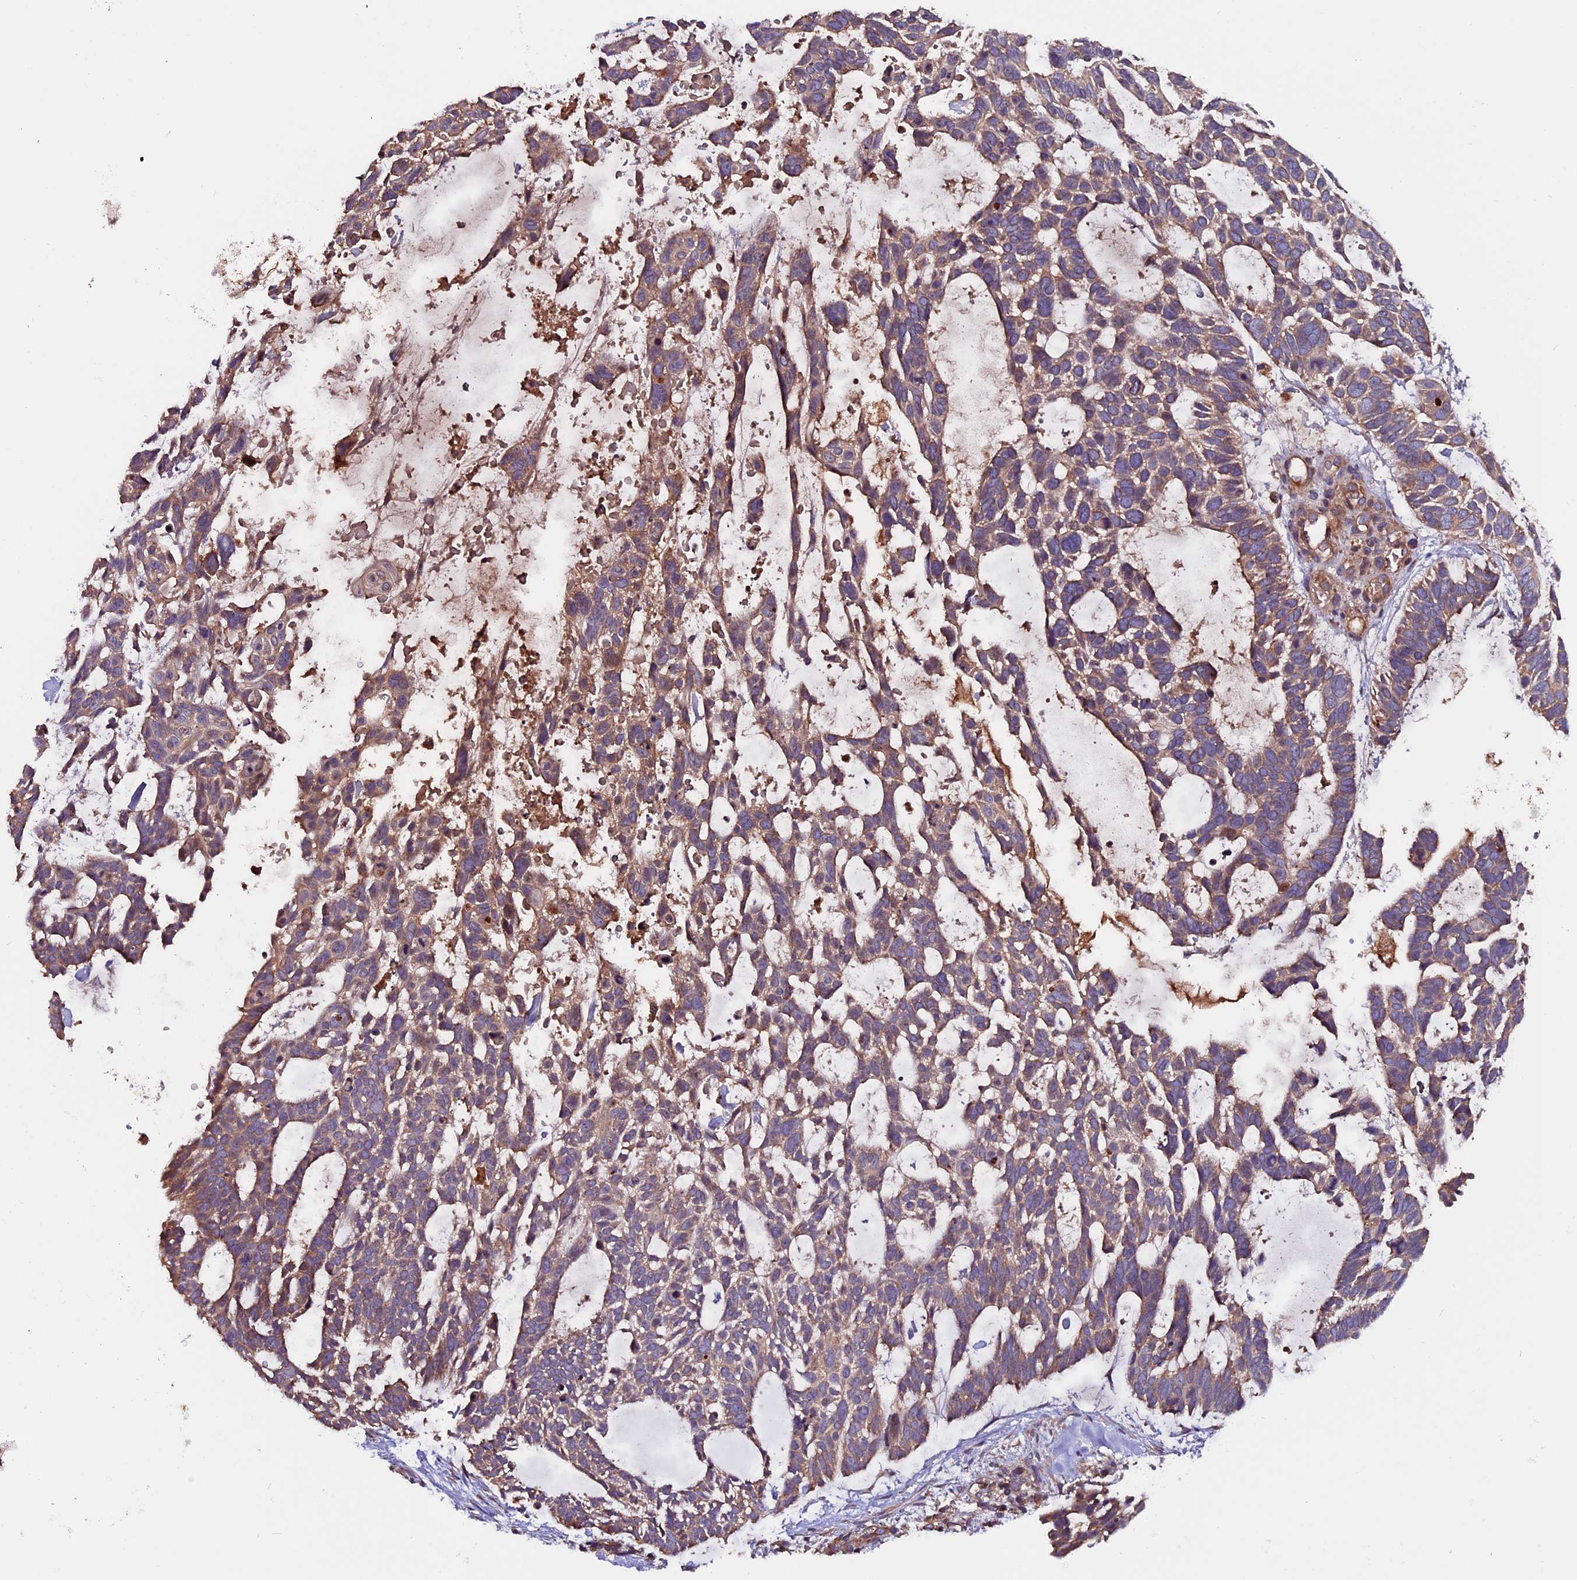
{"staining": {"intensity": "weak", "quantity": "25%-75%", "location": "cytoplasmic/membranous"}, "tissue": "skin cancer", "cell_type": "Tumor cells", "image_type": "cancer", "snomed": [{"axis": "morphology", "description": "Basal cell carcinoma"}, {"axis": "topography", "description": "Skin"}], "caption": "Immunohistochemical staining of human skin basal cell carcinoma demonstrates low levels of weak cytoplasmic/membranous staining in approximately 25%-75% of tumor cells.", "gene": "ZNF598", "patient": {"sex": "male", "age": 88}}